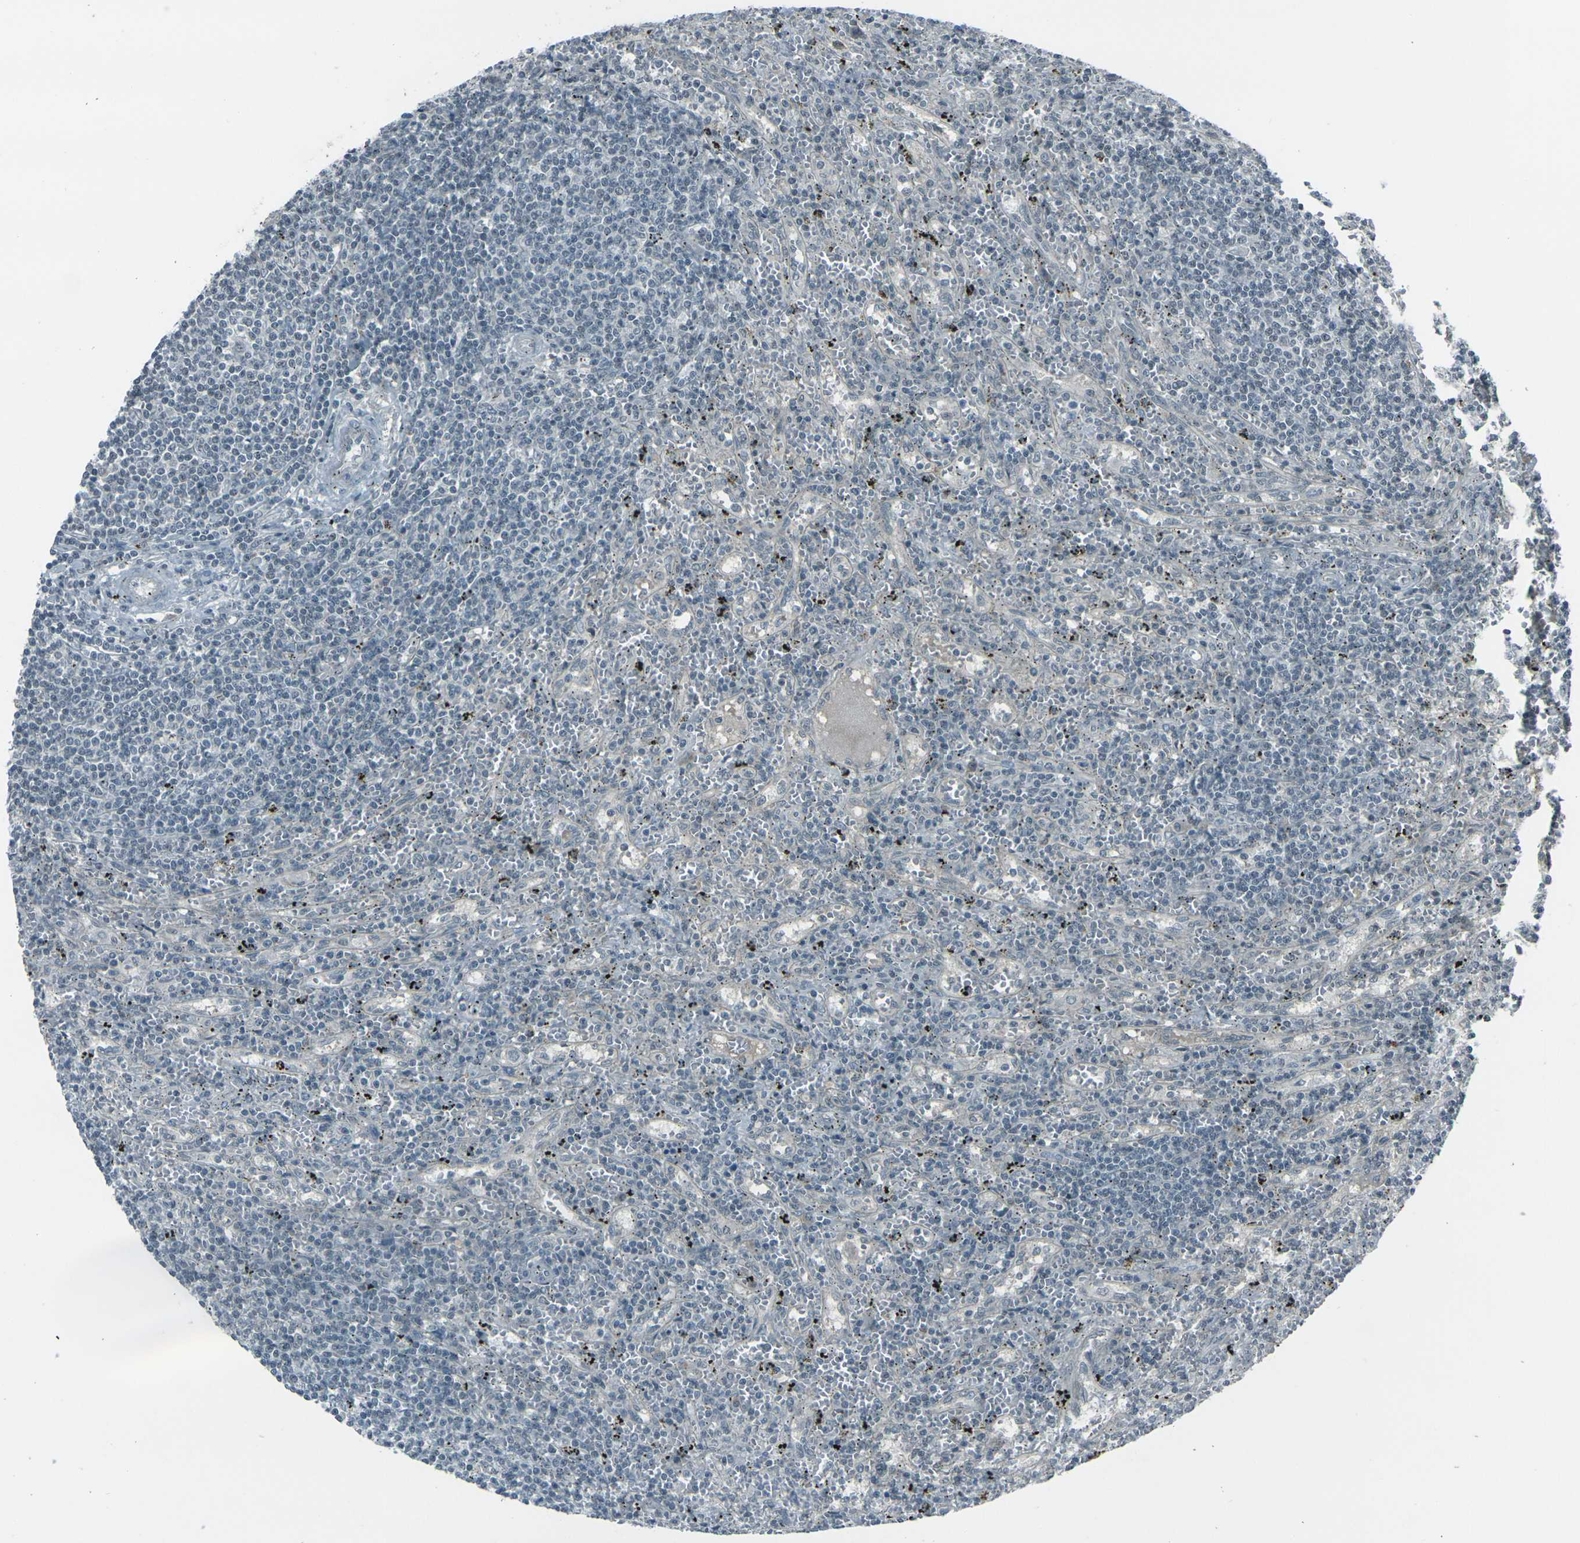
{"staining": {"intensity": "negative", "quantity": "none", "location": "none"}, "tissue": "lymphoma", "cell_type": "Tumor cells", "image_type": "cancer", "snomed": [{"axis": "morphology", "description": "Malignant lymphoma, non-Hodgkin's type, Low grade"}, {"axis": "topography", "description": "Spleen"}], "caption": "Immunohistochemistry histopathology image of neoplastic tissue: malignant lymphoma, non-Hodgkin's type (low-grade) stained with DAB (3,3'-diaminobenzidine) displays no significant protein positivity in tumor cells. (DAB immunohistochemistry, high magnification).", "gene": "GPR19", "patient": {"sex": "male", "age": 76}}